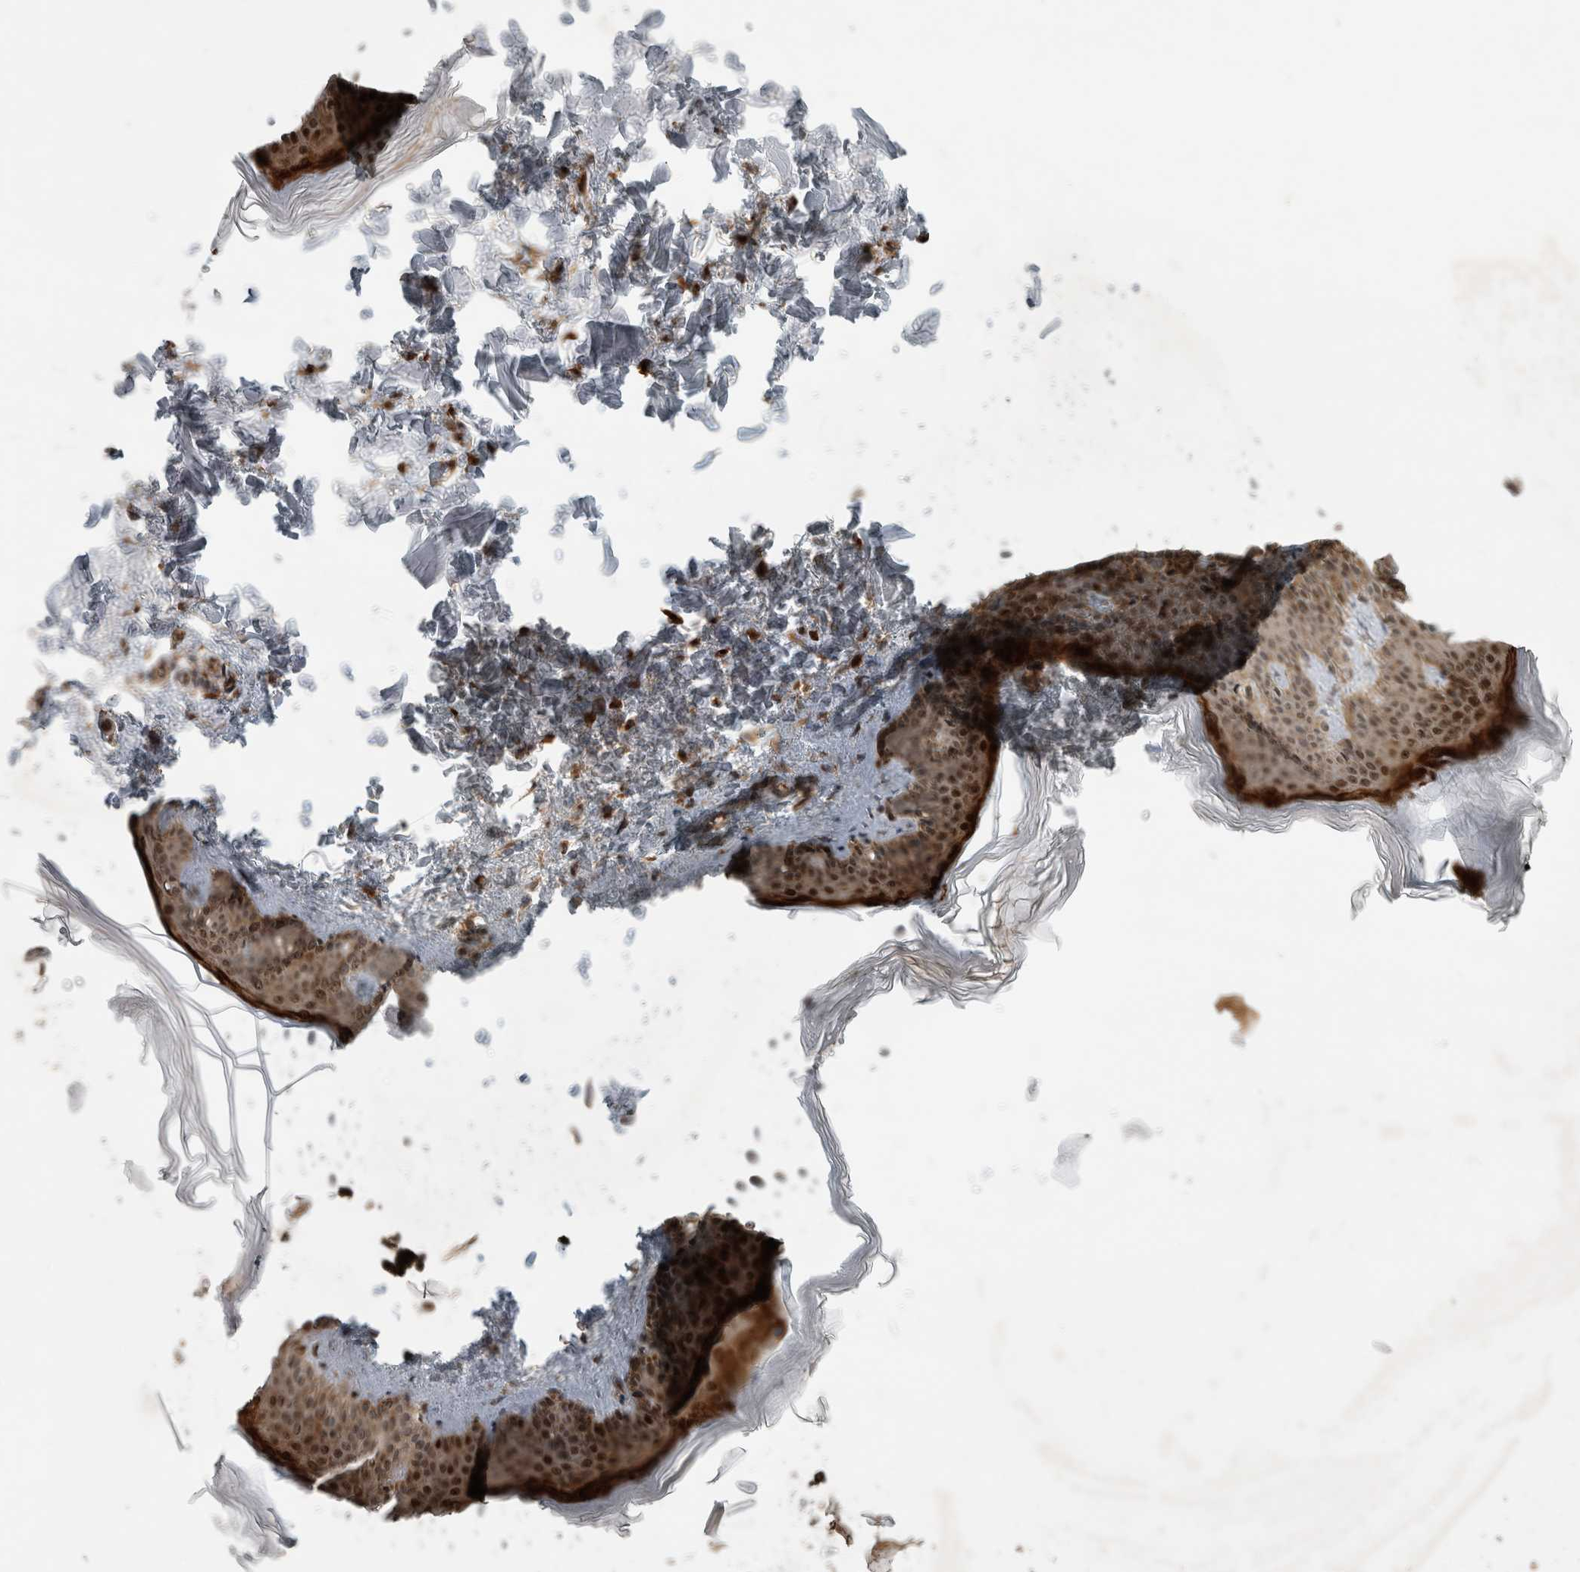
{"staining": {"intensity": "weak", "quantity": ">75%", "location": "cytoplasmic/membranous"}, "tissue": "skin", "cell_type": "Fibroblasts", "image_type": "normal", "snomed": [{"axis": "morphology", "description": "Normal tissue, NOS"}, {"axis": "topography", "description": "Skin"}], "caption": "This image demonstrates immunohistochemistry (IHC) staining of benign skin, with low weak cytoplasmic/membranous expression in approximately >75% of fibroblasts.", "gene": "INSRR", "patient": {"sex": "female", "age": 27}}